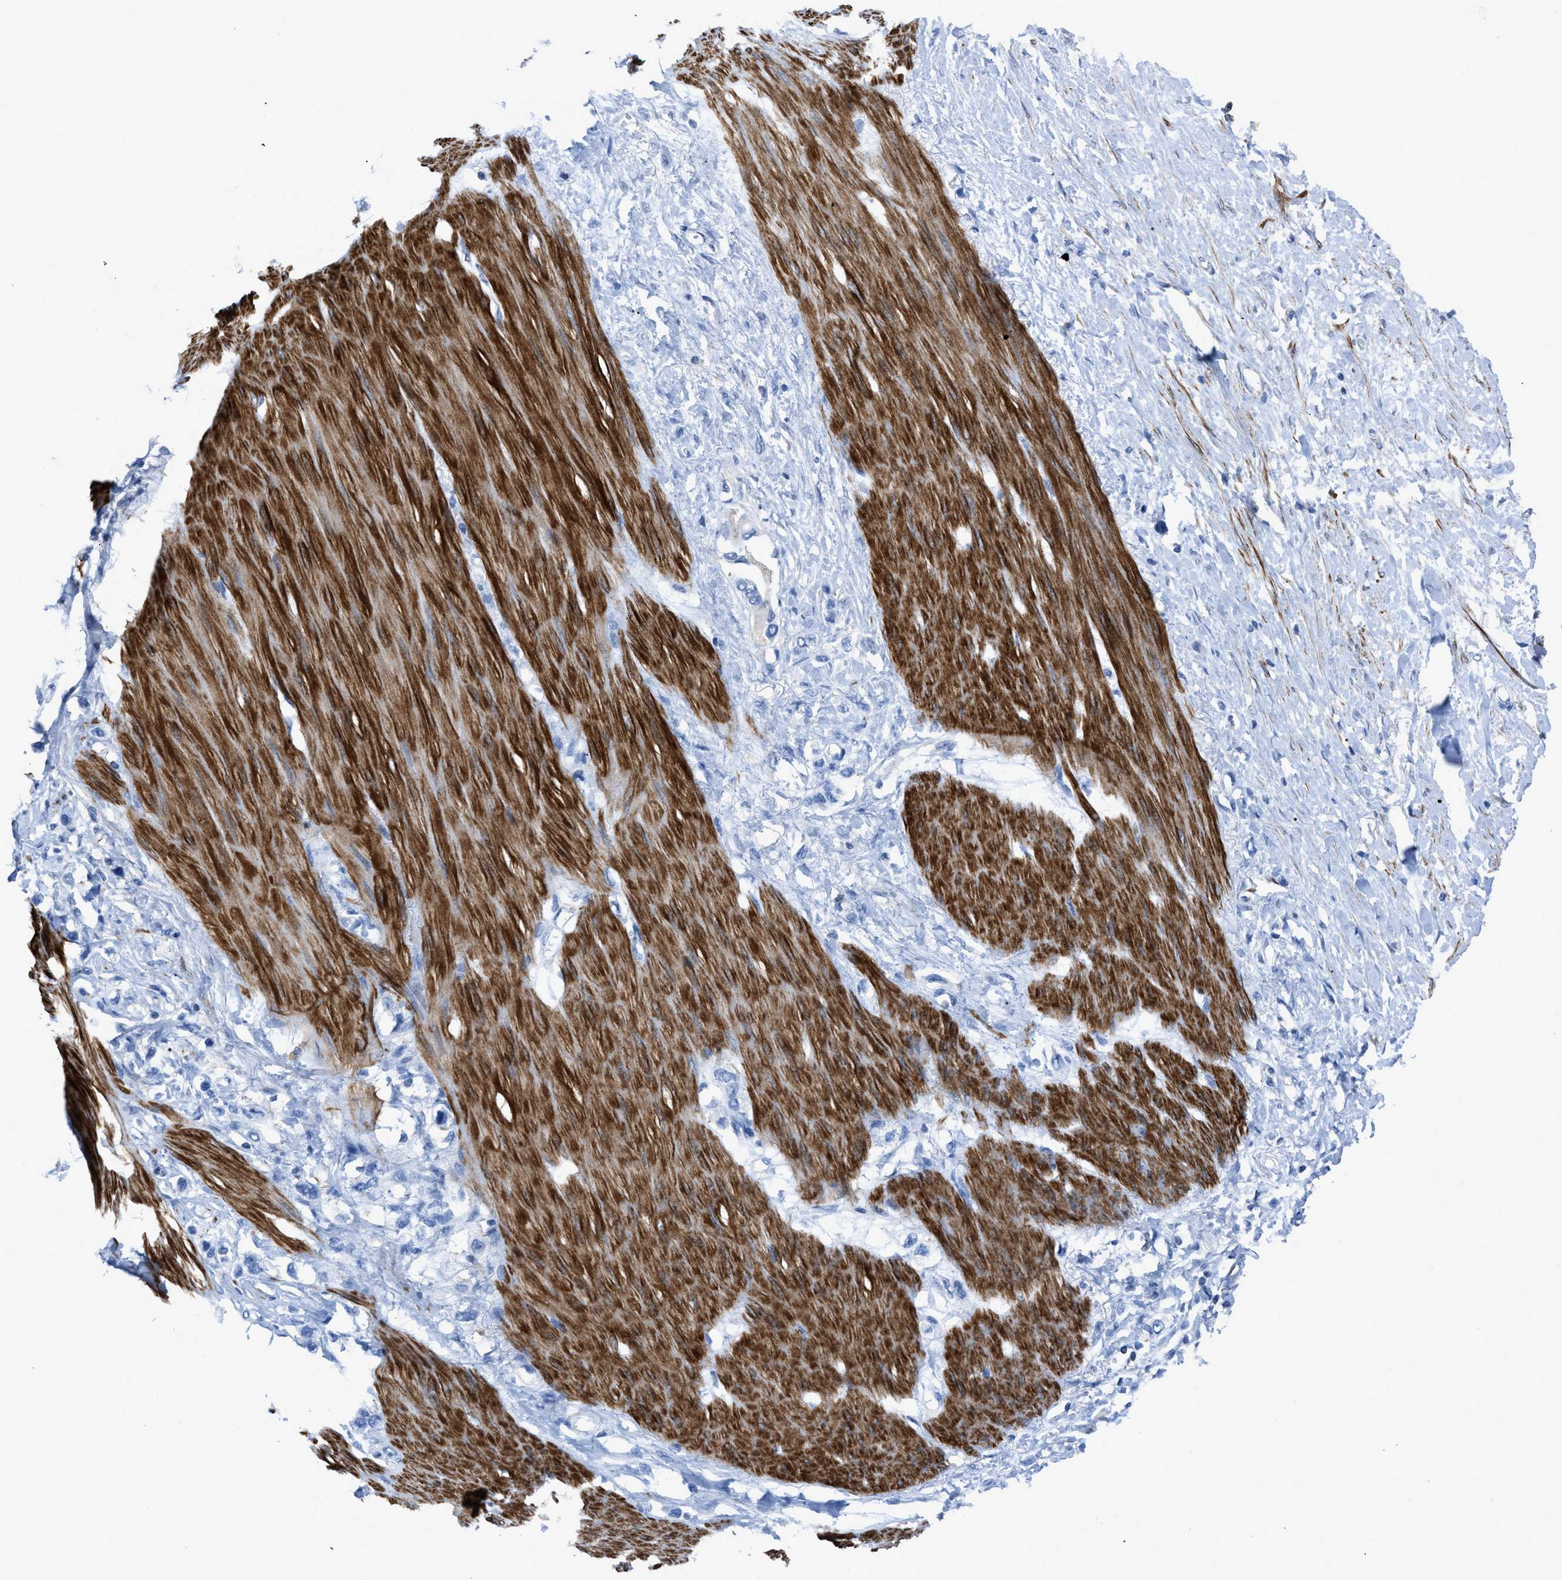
{"staining": {"intensity": "negative", "quantity": "none", "location": "none"}, "tissue": "stomach cancer", "cell_type": "Tumor cells", "image_type": "cancer", "snomed": [{"axis": "morphology", "description": "Adenocarcinoma, NOS"}, {"axis": "topography", "description": "Stomach"}], "caption": "This is a image of immunohistochemistry staining of adenocarcinoma (stomach), which shows no positivity in tumor cells.", "gene": "PRMT2", "patient": {"sex": "female", "age": 65}}